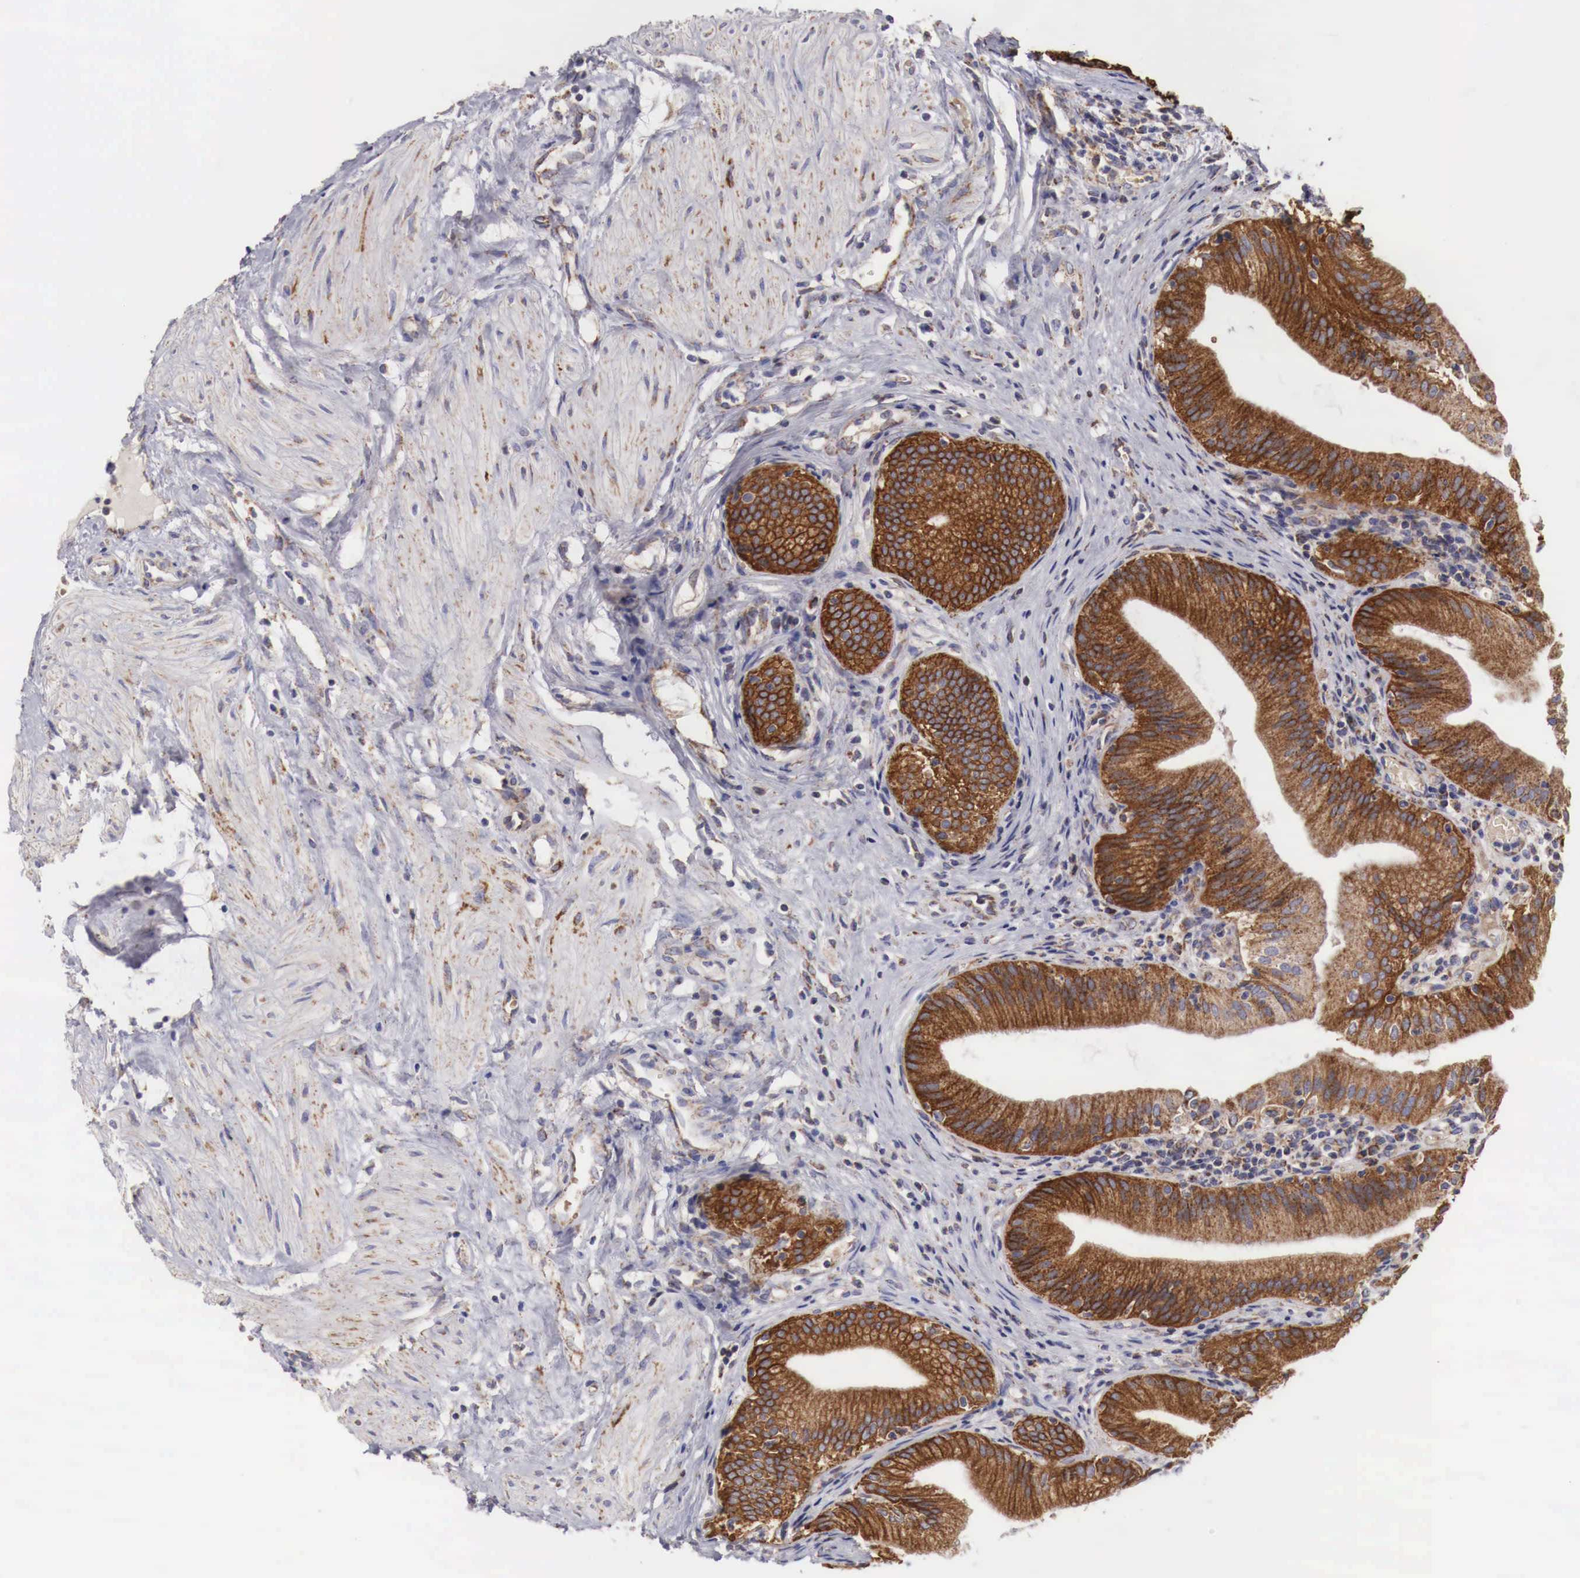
{"staining": {"intensity": "strong", "quantity": ">75%", "location": "cytoplasmic/membranous"}, "tissue": "gallbladder", "cell_type": "Glandular cells", "image_type": "normal", "snomed": [{"axis": "morphology", "description": "Normal tissue, NOS"}, {"axis": "topography", "description": "Gallbladder"}], "caption": "Glandular cells display high levels of strong cytoplasmic/membranous staining in approximately >75% of cells in unremarkable gallbladder. (DAB = brown stain, brightfield microscopy at high magnification).", "gene": "XPNPEP3", "patient": {"sex": "male", "age": 58}}